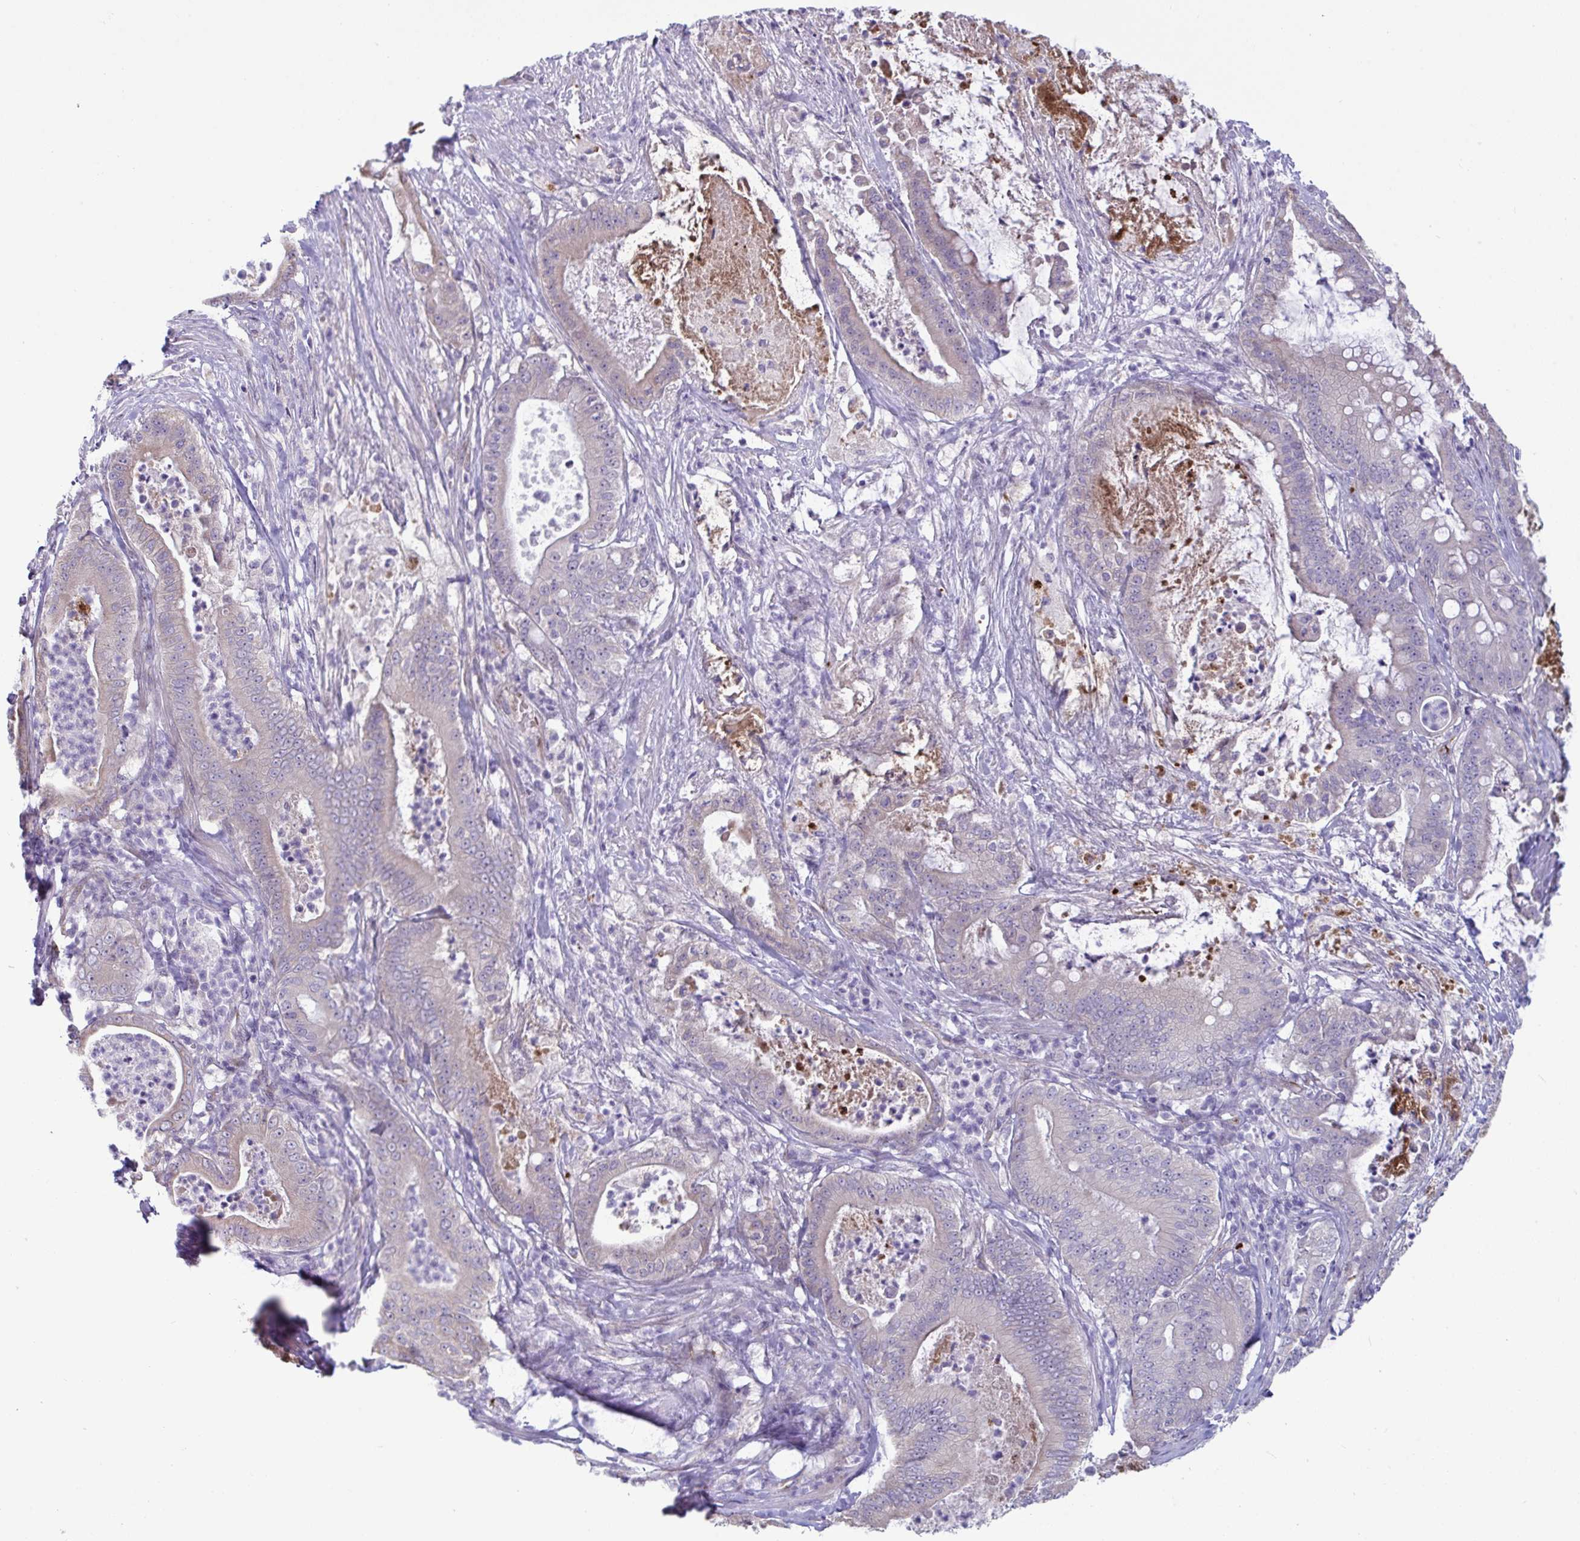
{"staining": {"intensity": "negative", "quantity": "none", "location": "none"}, "tissue": "pancreatic cancer", "cell_type": "Tumor cells", "image_type": "cancer", "snomed": [{"axis": "morphology", "description": "Adenocarcinoma, NOS"}, {"axis": "topography", "description": "Pancreas"}], "caption": "Tumor cells show no significant positivity in pancreatic cancer (adenocarcinoma).", "gene": "IL37", "patient": {"sex": "male", "age": 71}}